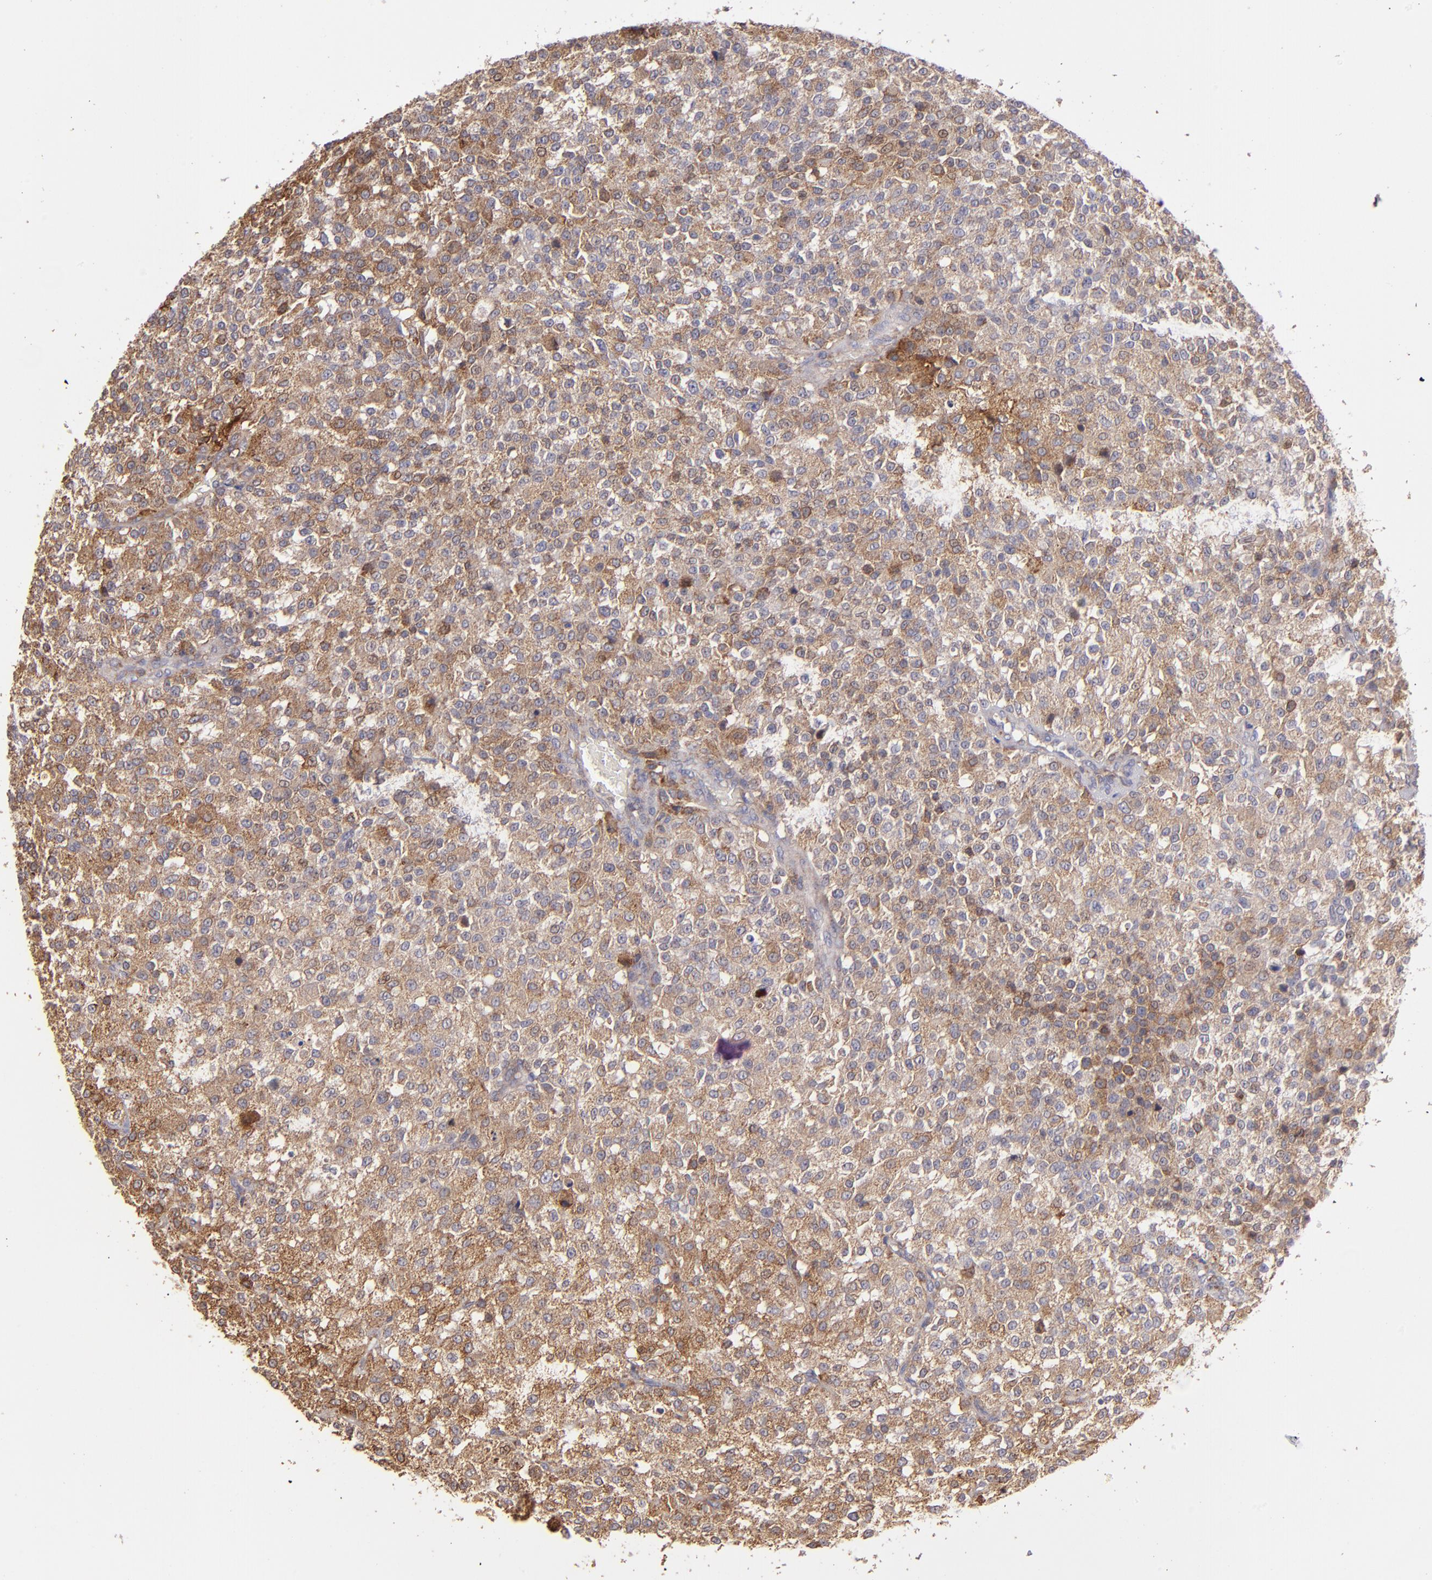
{"staining": {"intensity": "moderate", "quantity": ">75%", "location": "cytoplasmic/membranous"}, "tissue": "testis cancer", "cell_type": "Tumor cells", "image_type": "cancer", "snomed": [{"axis": "morphology", "description": "Seminoma, NOS"}, {"axis": "topography", "description": "Testis"}], "caption": "Testis seminoma was stained to show a protein in brown. There is medium levels of moderate cytoplasmic/membranous expression in approximately >75% of tumor cells.", "gene": "IFIH1", "patient": {"sex": "male", "age": 59}}